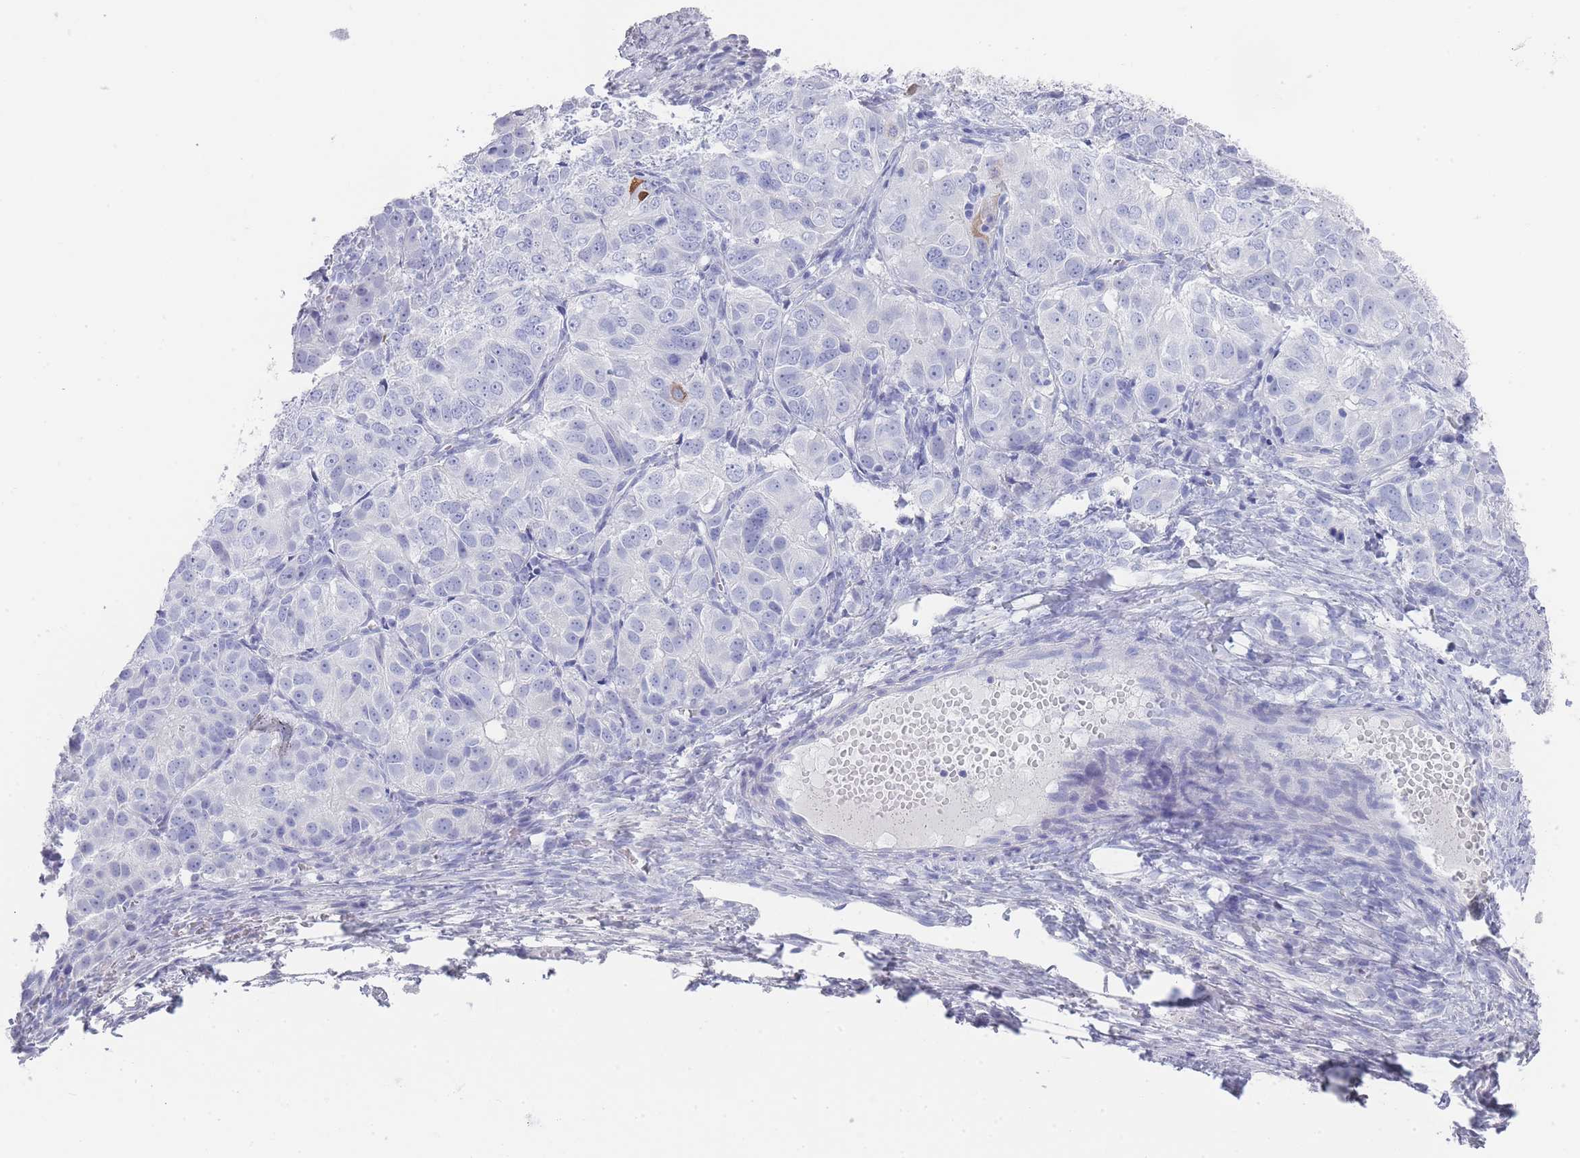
{"staining": {"intensity": "negative", "quantity": "none", "location": "none"}, "tissue": "ovarian cancer", "cell_type": "Tumor cells", "image_type": "cancer", "snomed": [{"axis": "morphology", "description": "Carcinoma, endometroid"}, {"axis": "topography", "description": "Ovary"}], "caption": "Immunohistochemistry (IHC) histopathology image of human ovarian cancer (endometroid carcinoma) stained for a protein (brown), which demonstrates no positivity in tumor cells.", "gene": "RAB2B", "patient": {"sex": "female", "age": 51}}